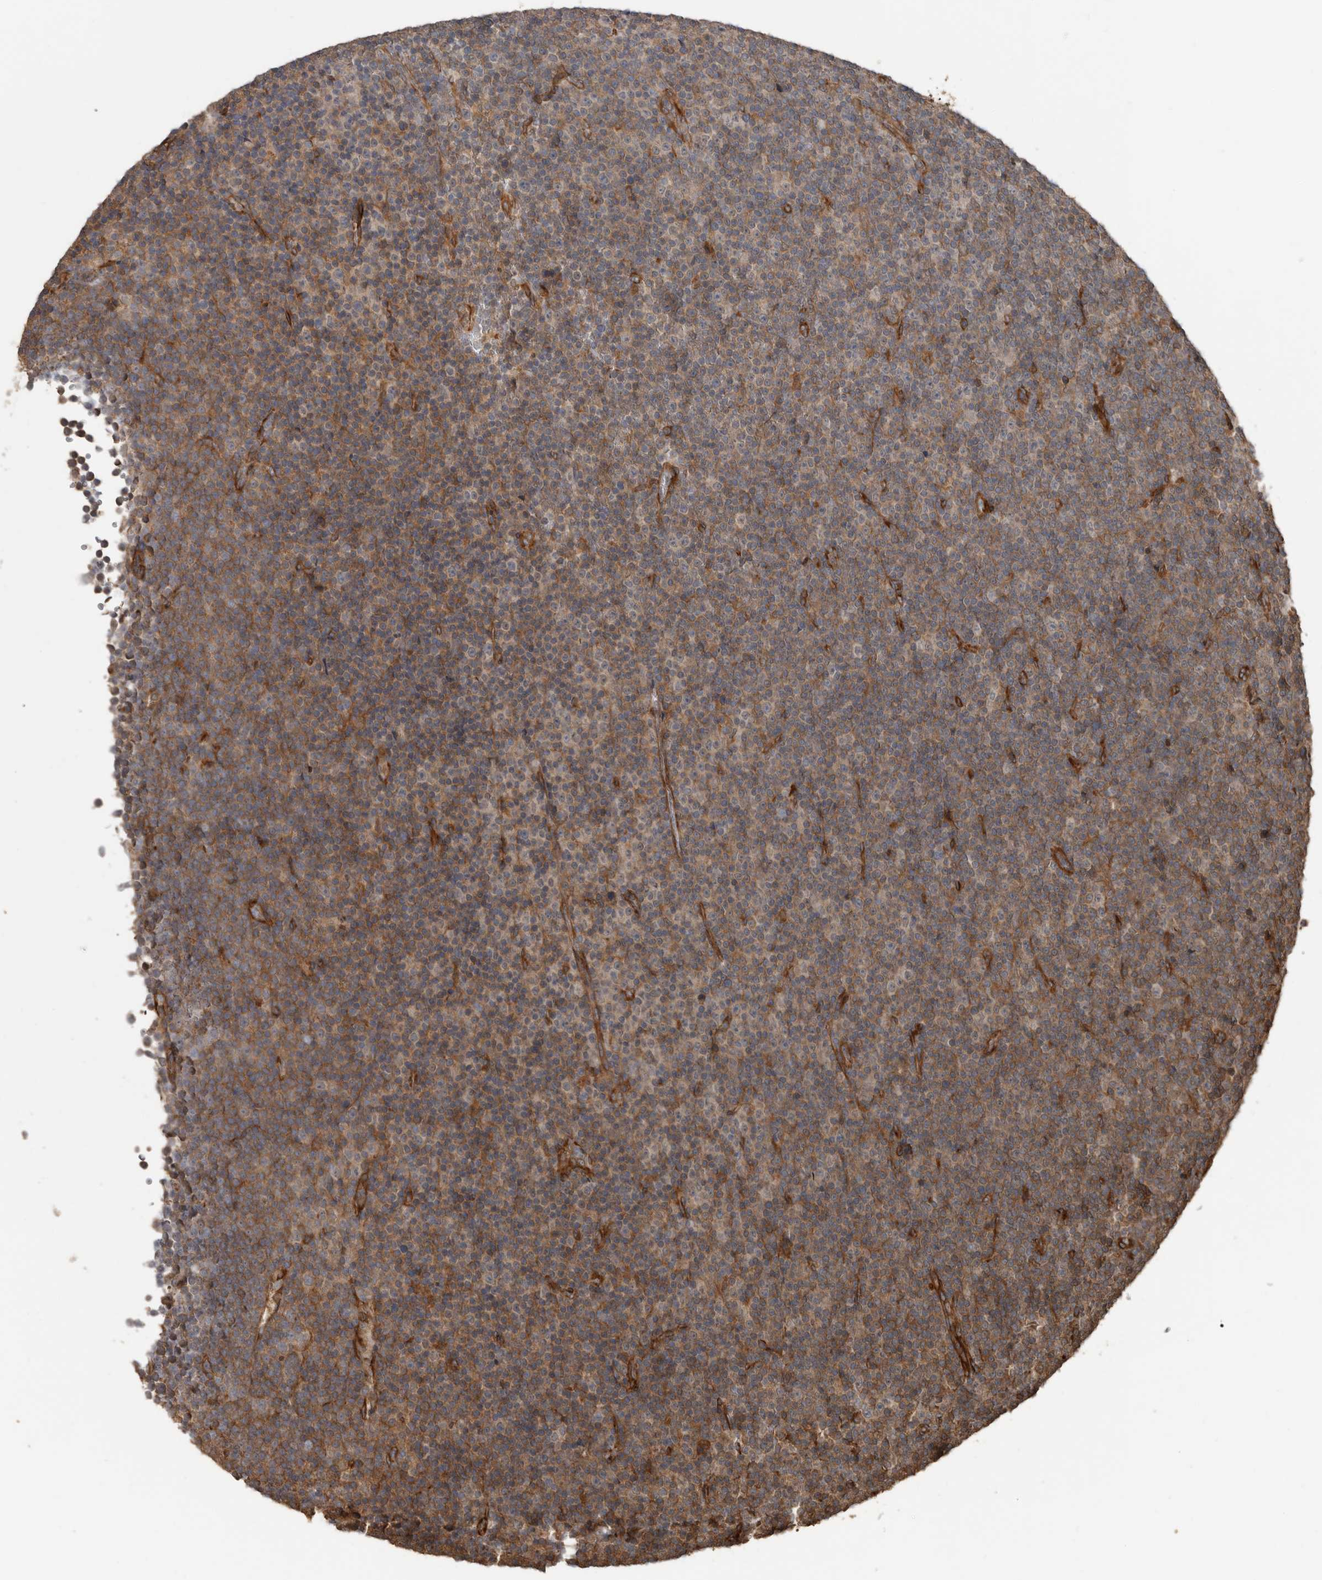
{"staining": {"intensity": "weak", "quantity": ">75%", "location": "cytoplasmic/membranous"}, "tissue": "lymphoma", "cell_type": "Tumor cells", "image_type": "cancer", "snomed": [{"axis": "morphology", "description": "Malignant lymphoma, non-Hodgkin's type, Low grade"}, {"axis": "topography", "description": "Lymph node"}], "caption": "DAB (3,3'-diaminobenzidine) immunohistochemical staining of human malignant lymphoma, non-Hodgkin's type (low-grade) demonstrates weak cytoplasmic/membranous protein positivity in approximately >75% of tumor cells.", "gene": "EXOC3L1", "patient": {"sex": "female", "age": 67}}